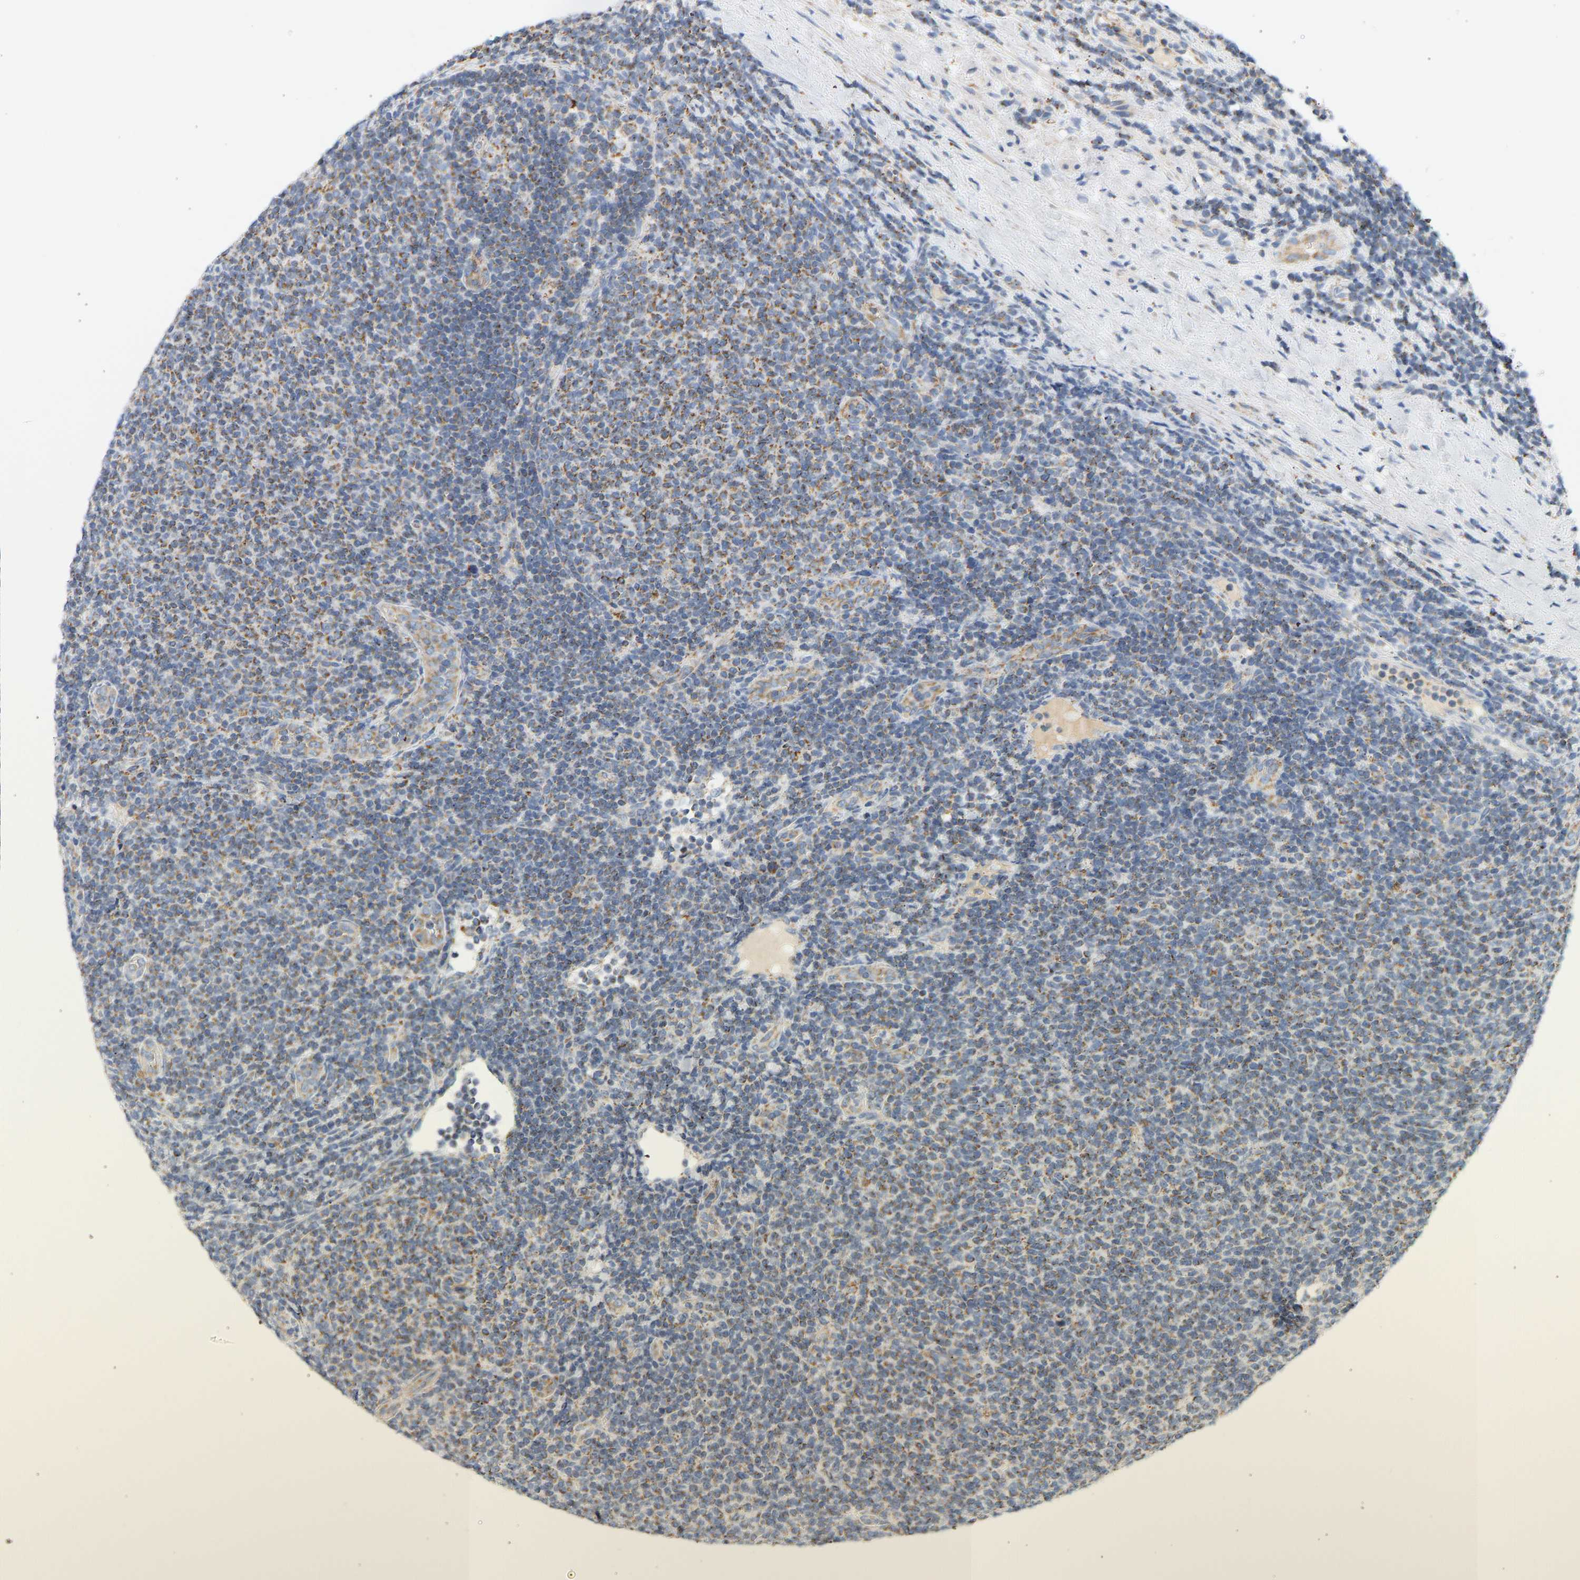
{"staining": {"intensity": "moderate", "quantity": ">75%", "location": "cytoplasmic/membranous"}, "tissue": "lymphoma", "cell_type": "Tumor cells", "image_type": "cancer", "snomed": [{"axis": "morphology", "description": "Malignant lymphoma, non-Hodgkin's type, Low grade"}, {"axis": "topography", "description": "Lymph node"}], "caption": "Lymphoma tissue shows moderate cytoplasmic/membranous positivity in approximately >75% of tumor cells", "gene": "GRPEL2", "patient": {"sex": "male", "age": 66}}